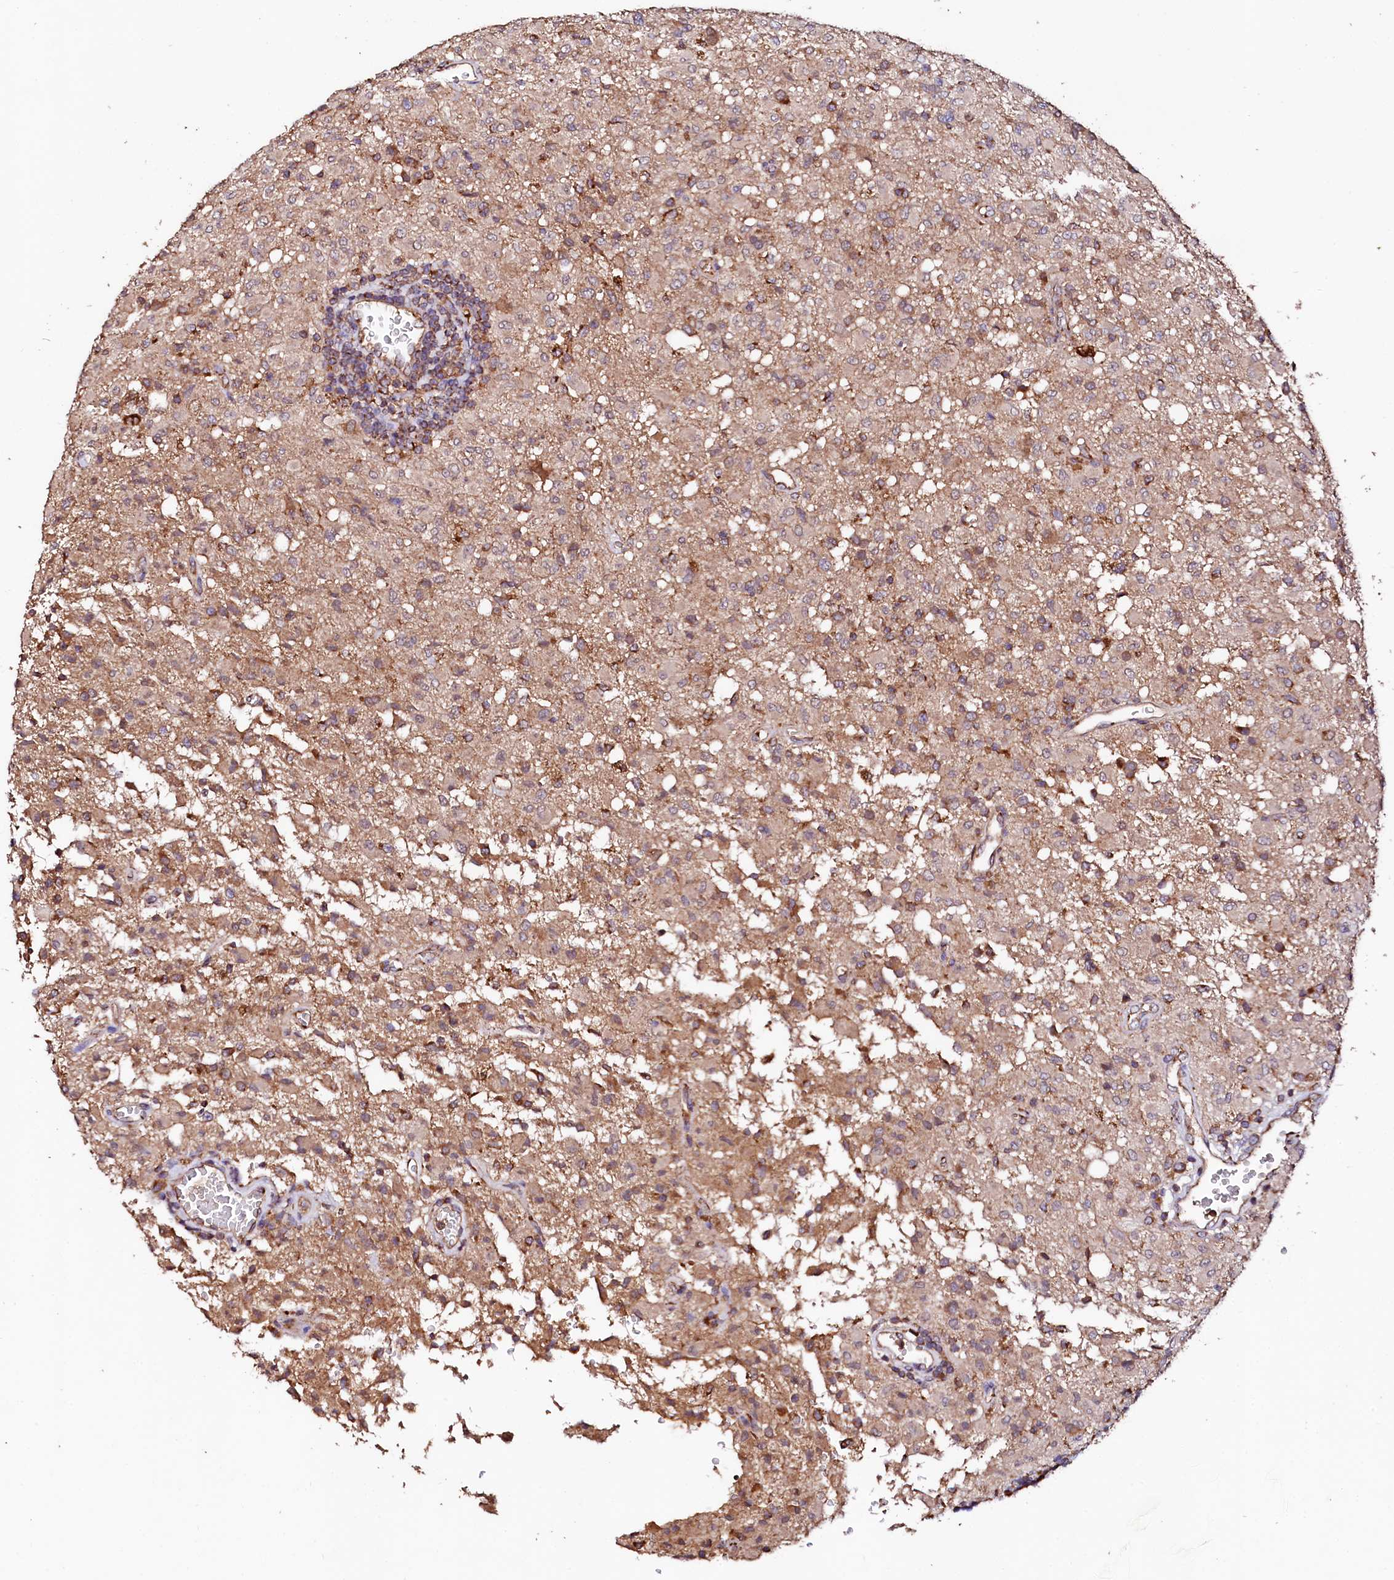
{"staining": {"intensity": "moderate", "quantity": ">75%", "location": "cytoplasmic/membranous"}, "tissue": "glioma", "cell_type": "Tumor cells", "image_type": "cancer", "snomed": [{"axis": "morphology", "description": "Glioma, malignant, High grade"}, {"axis": "topography", "description": "Brain"}], "caption": "High-grade glioma (malignant) stained for a protein (brown) shows moderate cytoplasmic/membranous positive expression in approximately >75% of tumor cells.", "gene": "ST3GAL1", "patient": {"sex": "female", "age": 57}}